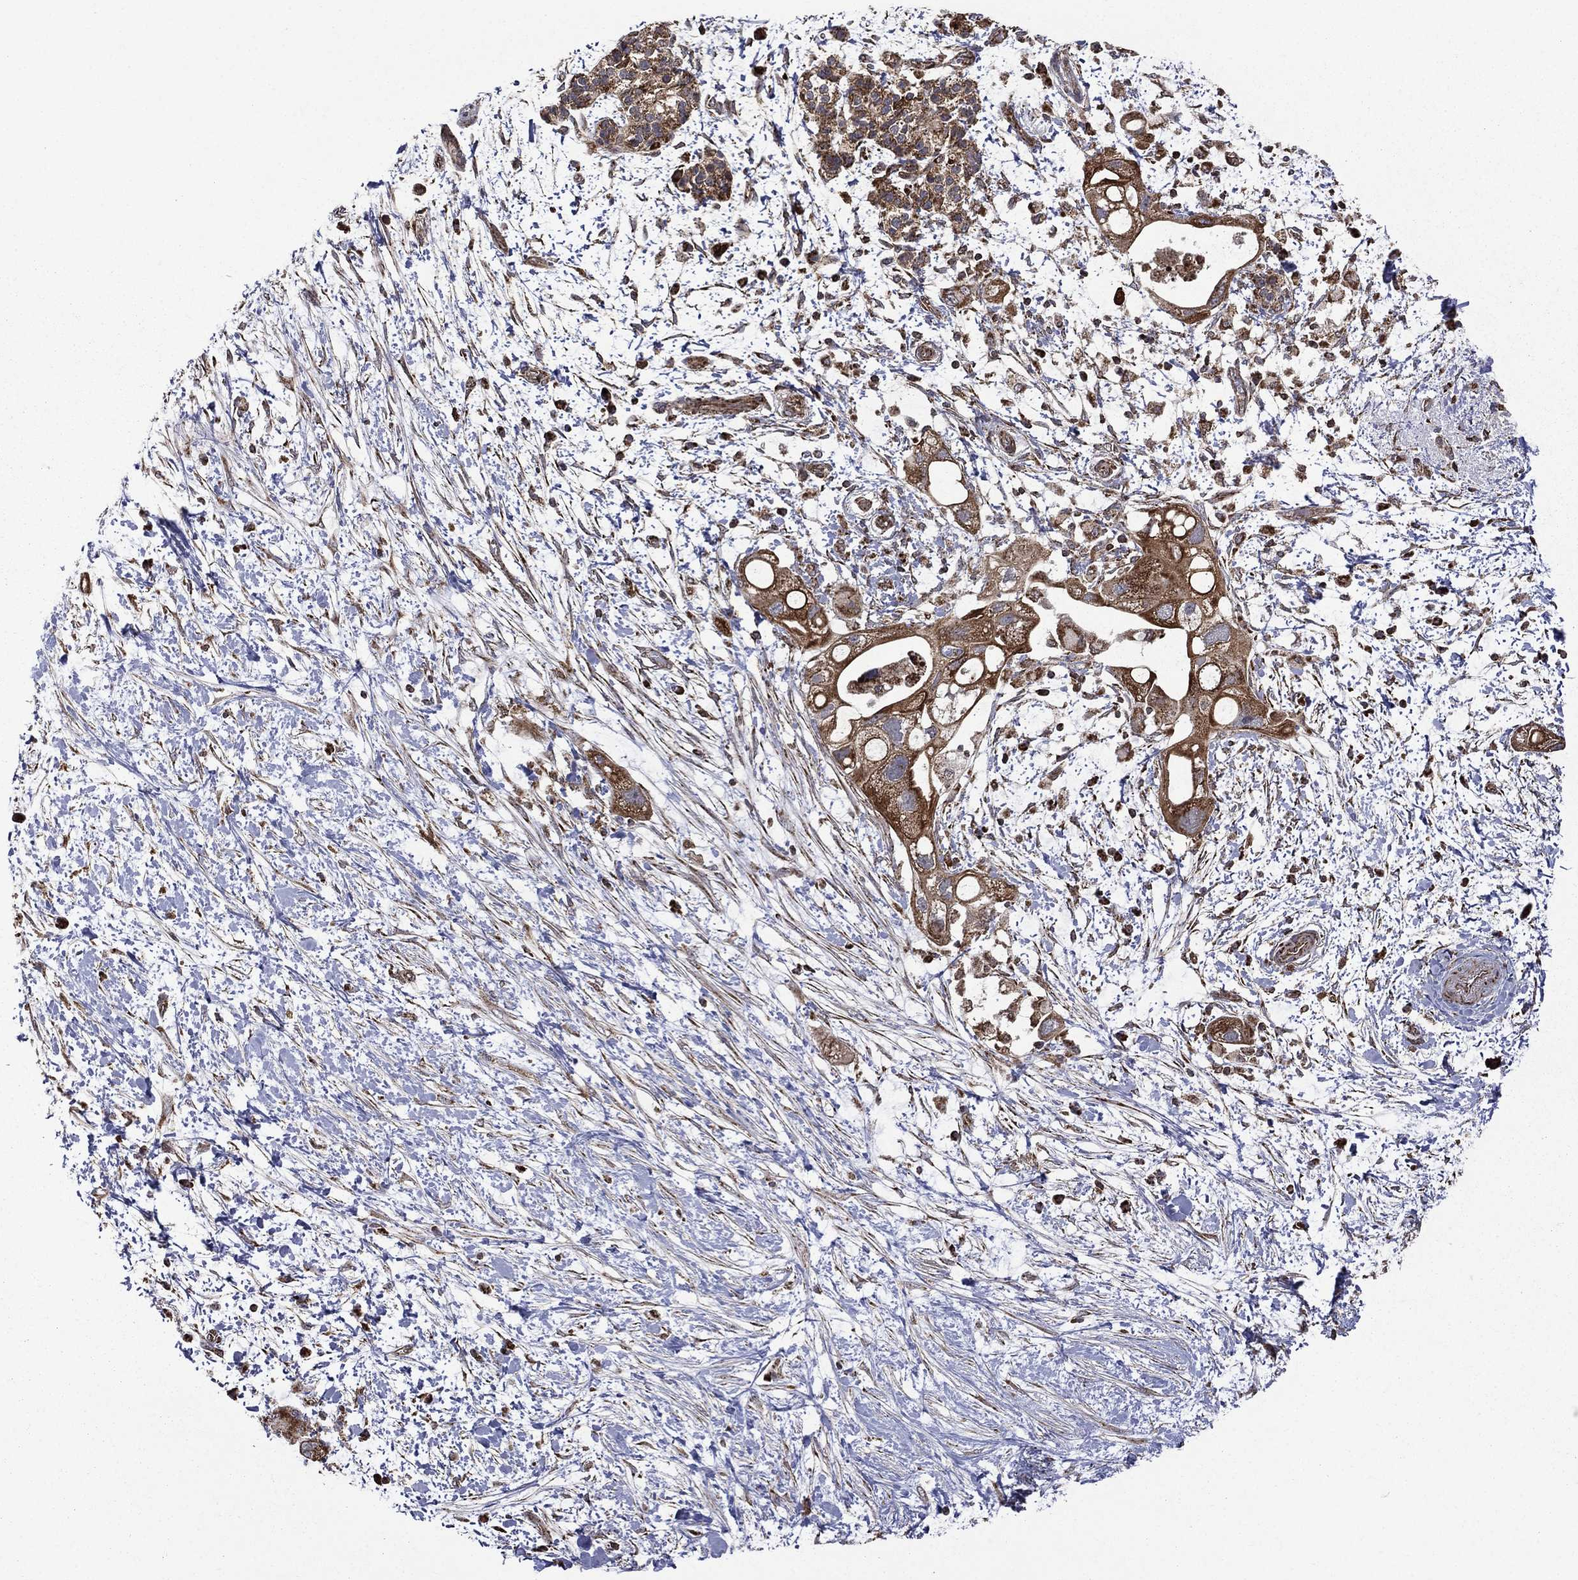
{"staining": {"intensity": "moderate", "quantity": ">75%", "location": "cytoplasmic/membranous"}, "tissue": "pancreatic cancer", "cell_type": "Tumor cells", "image_type": "cancer", "snomed": [{"axis": "morphology", "description": "Adenocarcinoma, NOS"}, {"axis": "topography", "description": "Pancreas"}], "caption": "Approximately >75% of tumor cells in pancreatic adenocarcinoma display moderate cytoplasmic/membranous protein positivity as visualized by brown immunohistochemical staining.", "gene": "GIMAP6", "patient": {"sex": "female", "age": 72}}